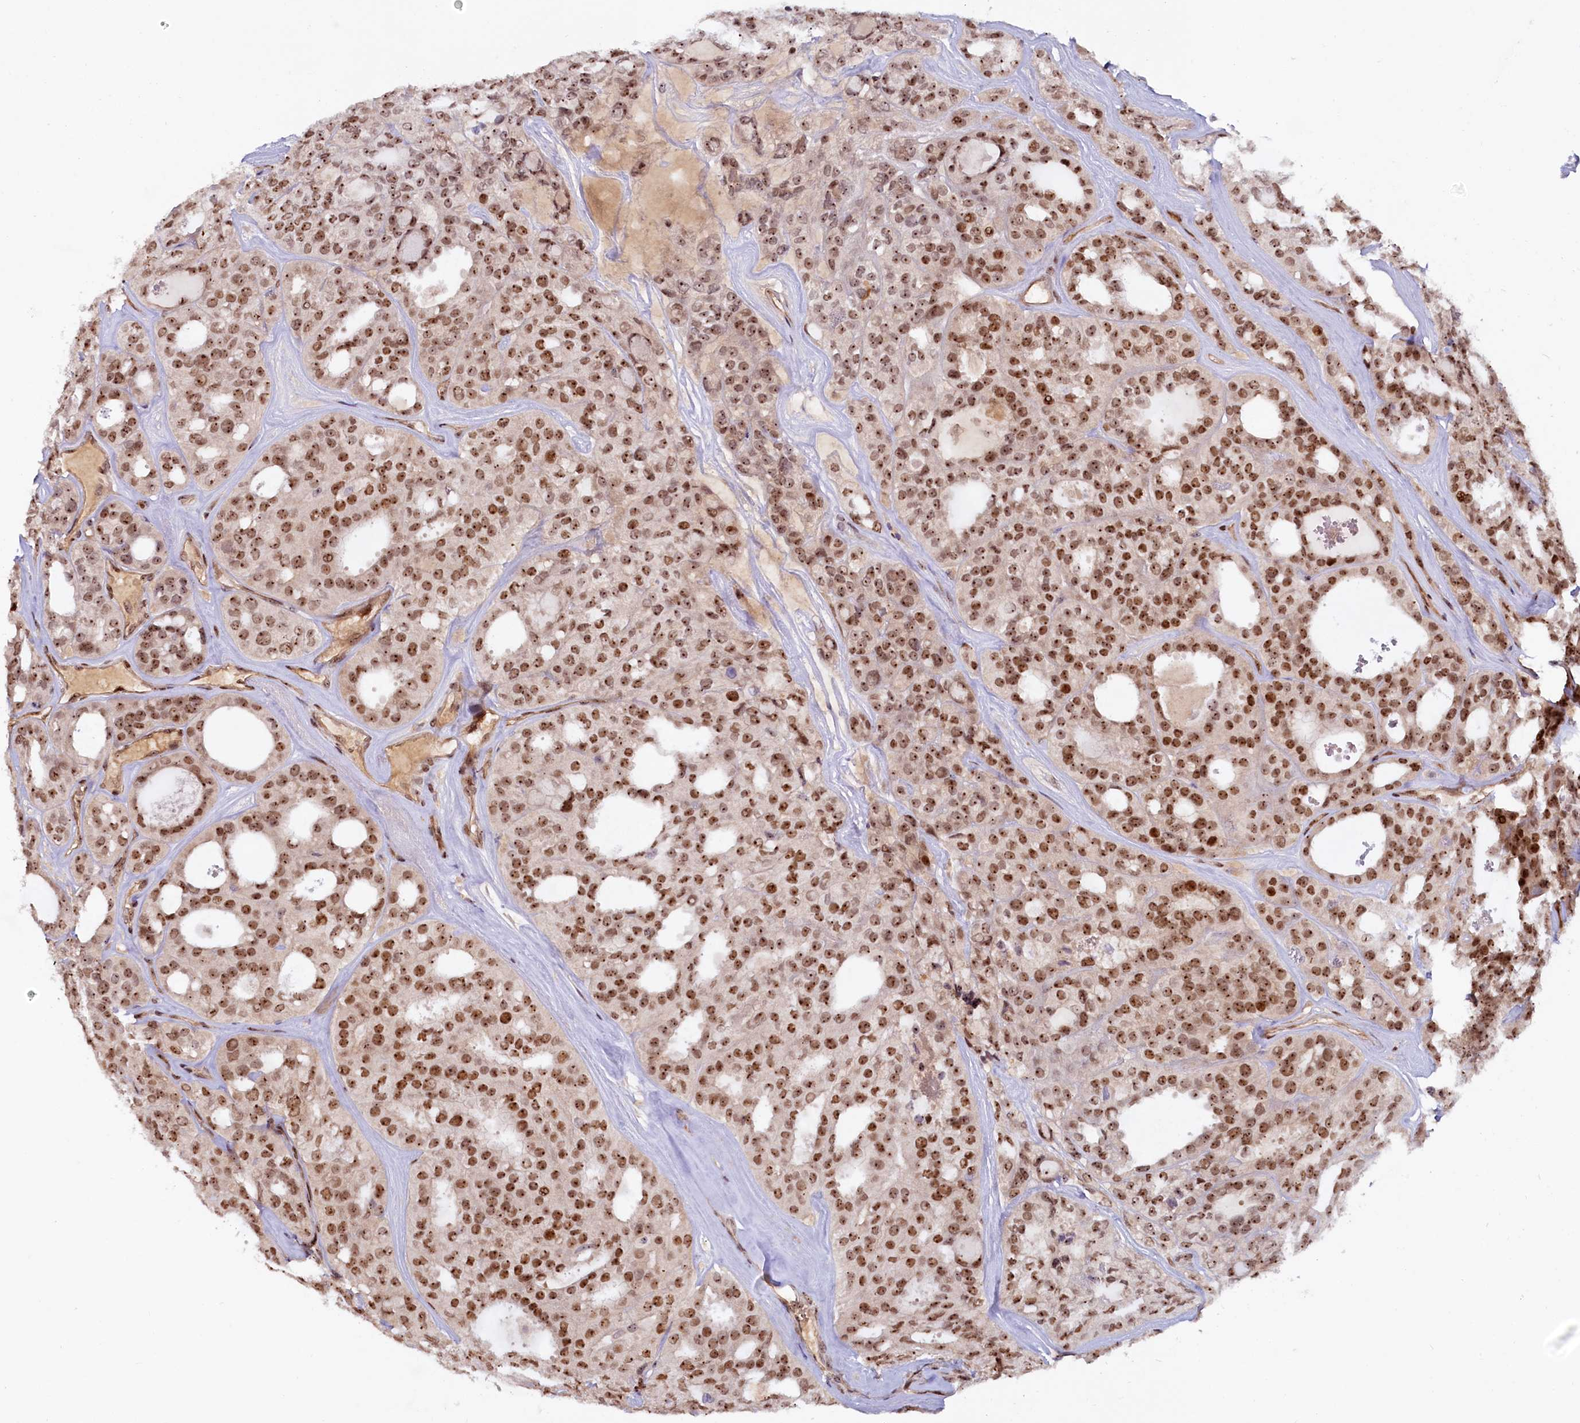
{"staining": {"intensity": "moderate", "quantity": ">75%", "location": "nuclear"}, "tissue": "thyroid cancer", "cell_type": "Tumor cells", "image_type": "cancer", "snomed": [{"axis": "morphology", "description": "Follicular adenoma carcinoma, NOS"}, {"axis": "topography", "description": "Thyroid gland"}], "caption": "Immunohistochemistry of thyroid follicular adenoma carcinoma shows medium levels of moderate nuclear expression in about >75% of tumor cells.", "gene": "TCOF1", "patient": {"sex": "male", "age": 75}}